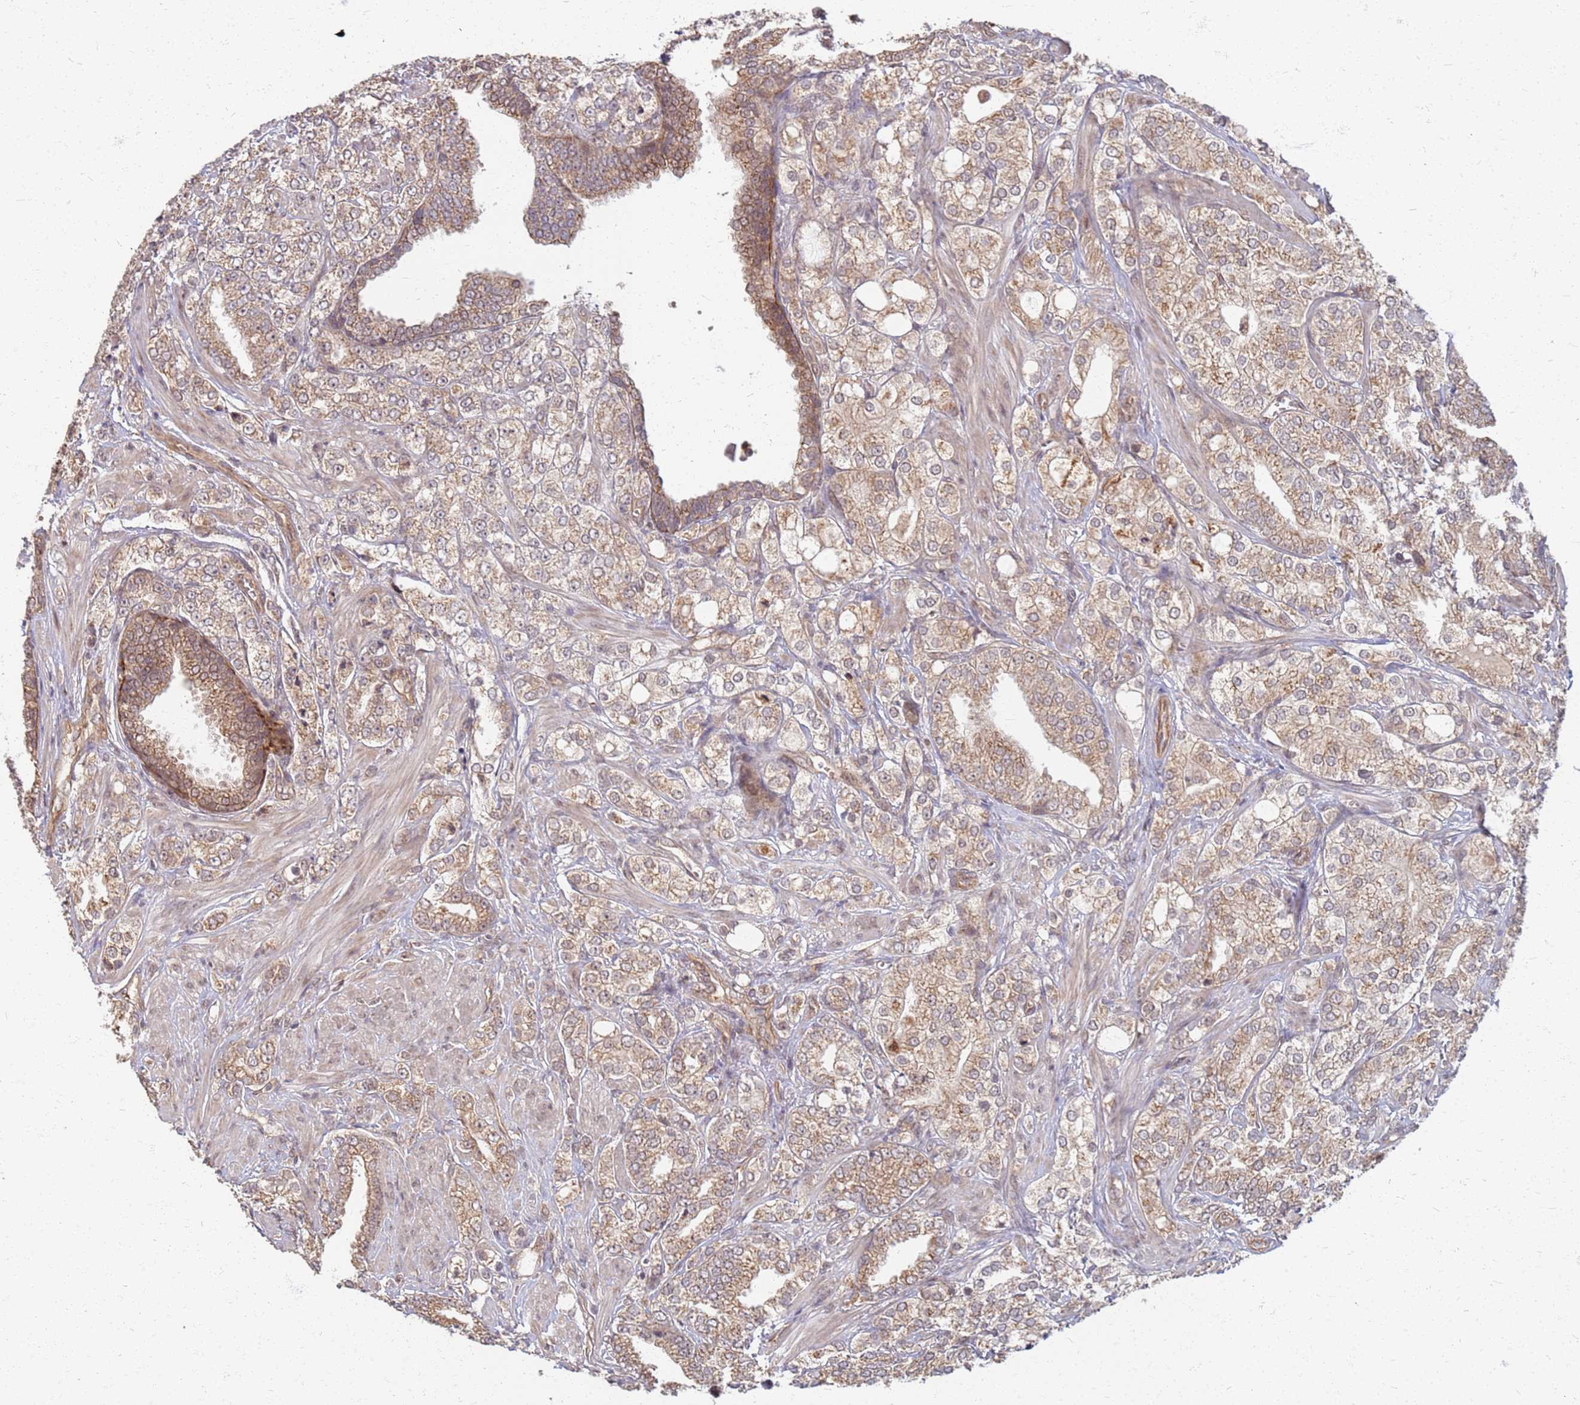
{"staining": {"intensity": "moderate", "quantity": ">75%", "location": "cytoplasmic/membranous"}, "tissue": "prostate cancer", "cell_type": "Tumor cells", "image_type": "cancer", "snomed": [{"axis": "morphology", "description": "Adenocarcinoma, High grade"}, {"axis": "topography", "description": "Prostate"}], "caption": "A brown stain shows moderate cytoplasmic/membranous staining of a protein in human prostate adenocarcinoma (high-grade) tumor cells. (Brightfield microscopy of DAB IHC at high magnification).", "gene": "ITGB4", "patient": {"sex": "male", "age": 50}}